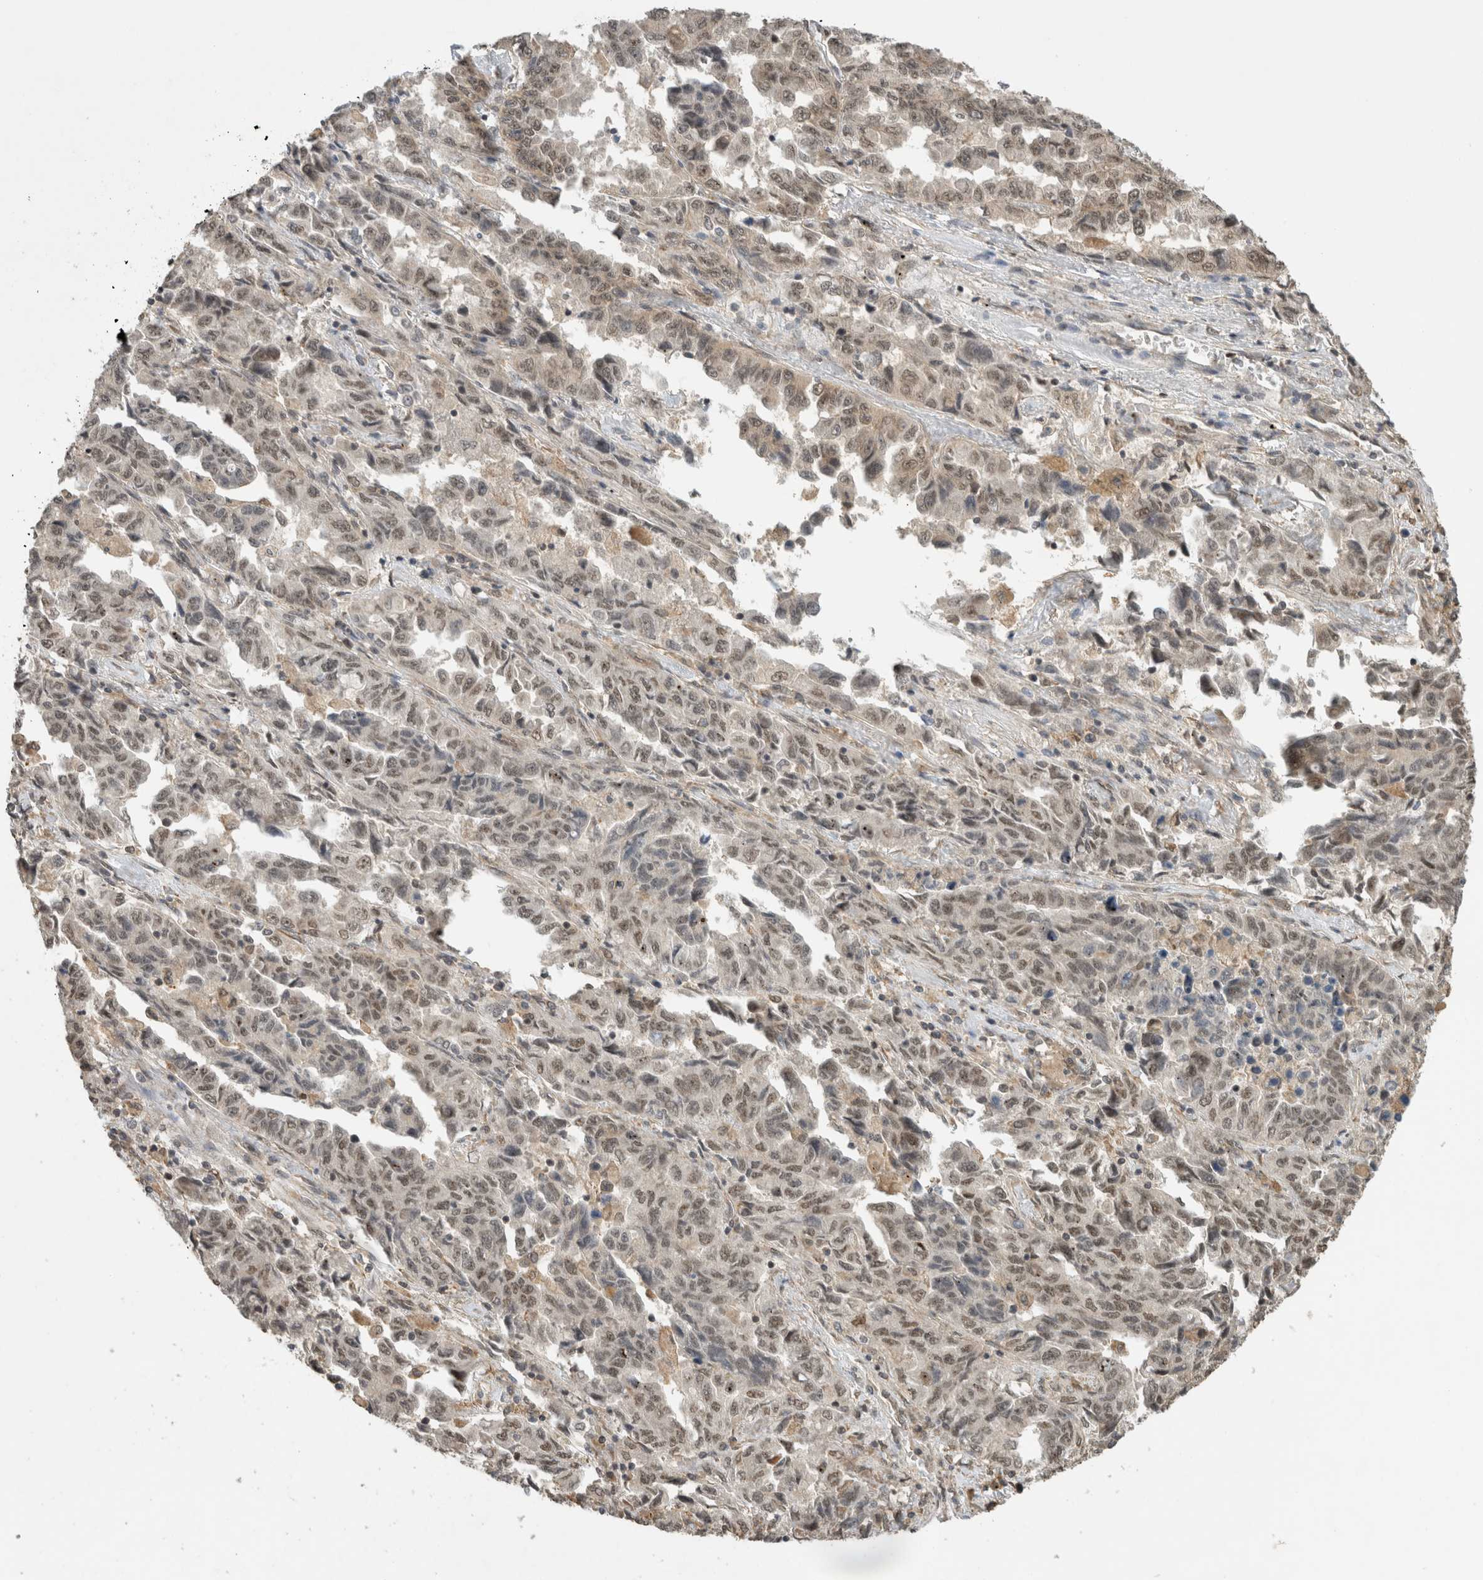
{"staining": {"intensity": "moderate", "quantity": ">75%", "location": "nuclear"}, "tissue": "lung cancer", "cell_type": "Tumor cells", "image_type": "cancer", "snomed": [{"axis": "morphology", "description": "Adenocarcinoma, NOS"}, {"axis": "topography", "description": "Lung"}], "caption": "IHC of lung adenocarcinoma reveals medium levels of moderate nuclear staining in approximately >75% of tumor cells. The protein of interest is stained brown, and the nuclei are stained in blue (DAB (3,3'-diaminobenzidine) IHC with brightfield microscopy, high magnification).", "gene": "C1orf21", "patient": {"sex": "female", "age": 51}}